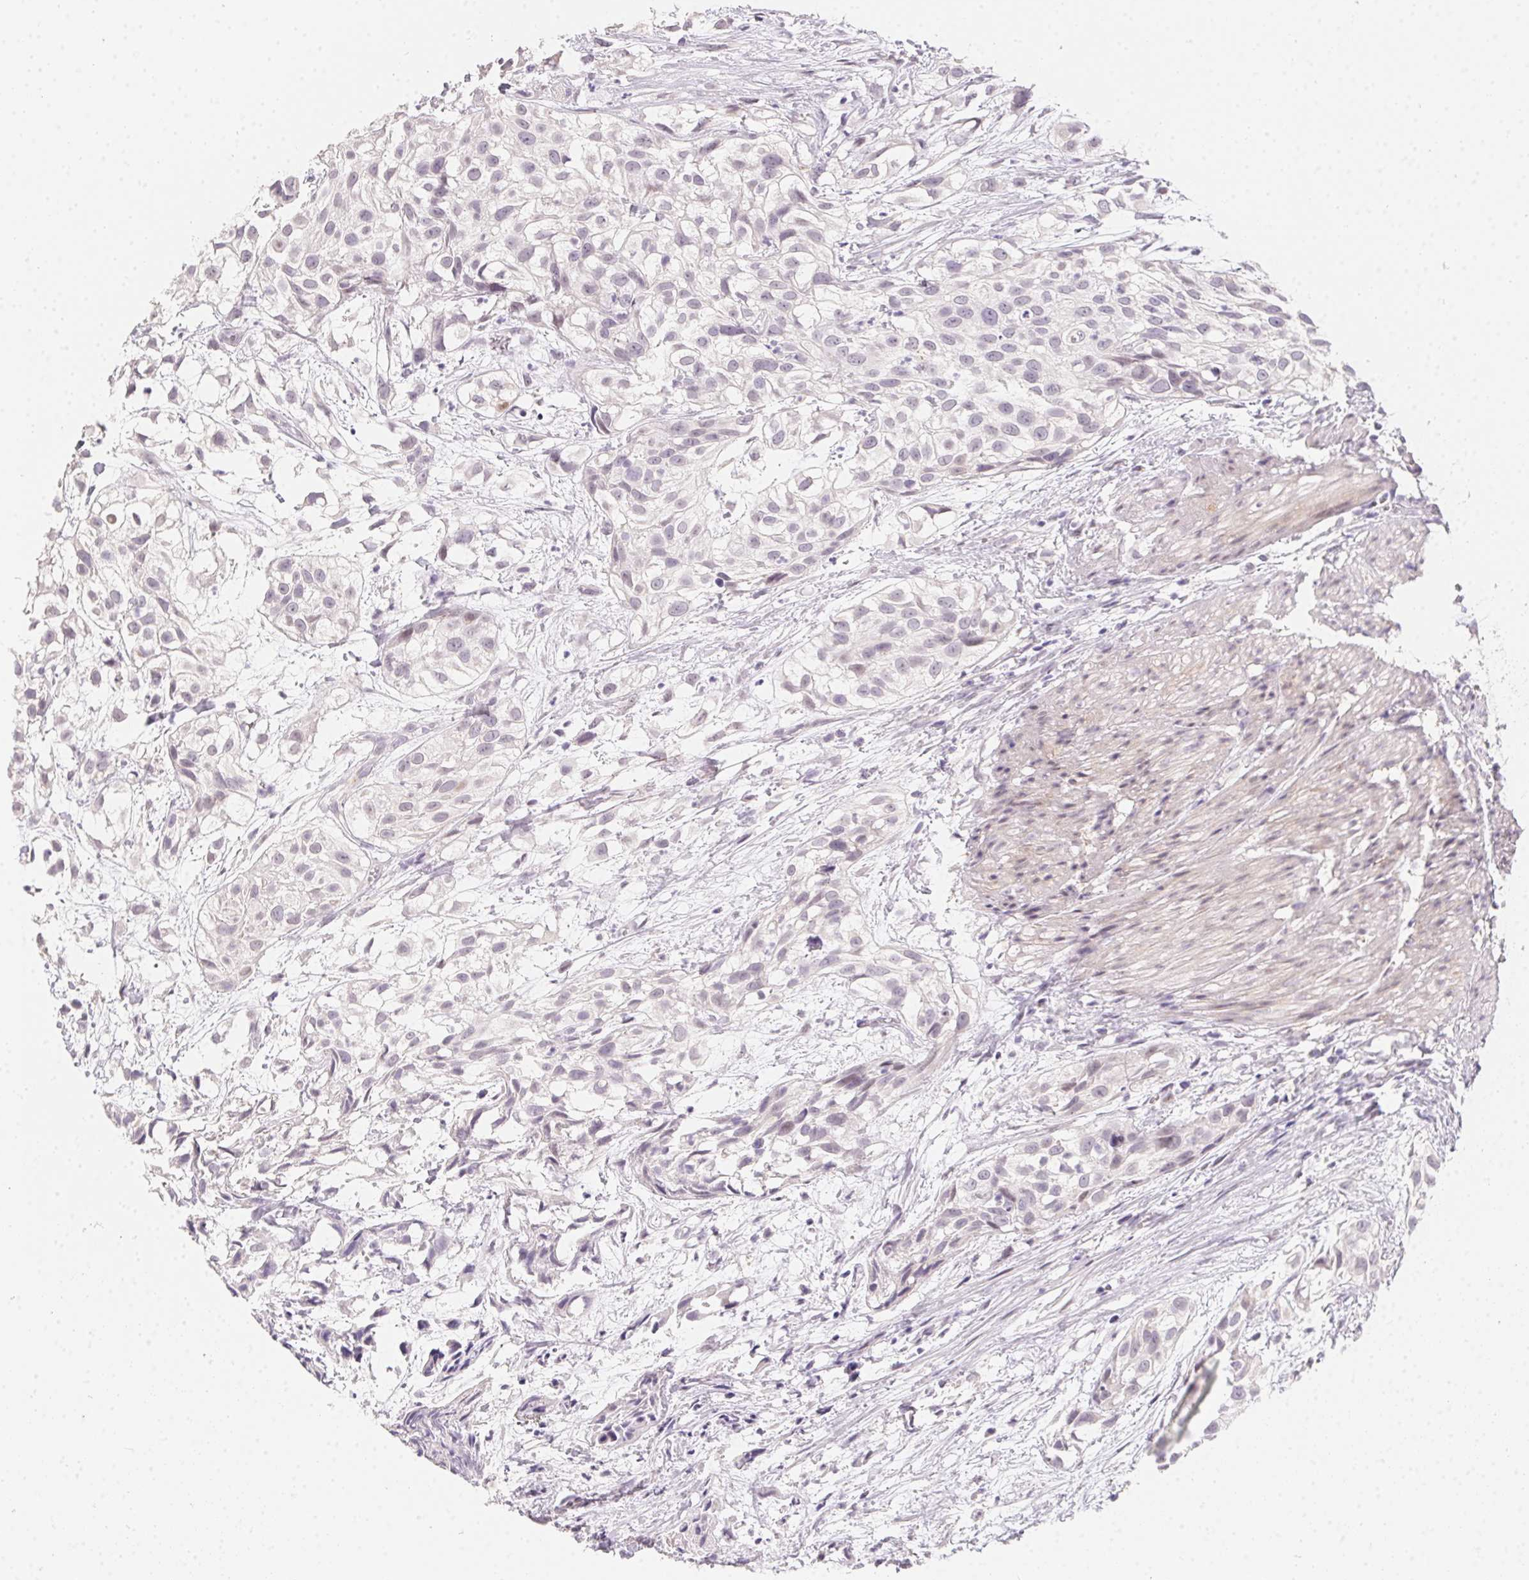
{"staining": {"intensity": "negative", "quantity": "none", "location": "none"}, "tissue": "urothelial cancer", "cell_type": "Tumor cells", "image_type": "cancer", "snomed": [{"axis": "morphology", "description": "Urothelial carcinoma, High grade"}, {"axis": "topography", "description": "Urinary bladder"}], "caption": "Tumor cells are negative for brown protein staining in urothelial cancer.", "gene": "MORC1", "patient": {"sex": "male", "age": 56}}